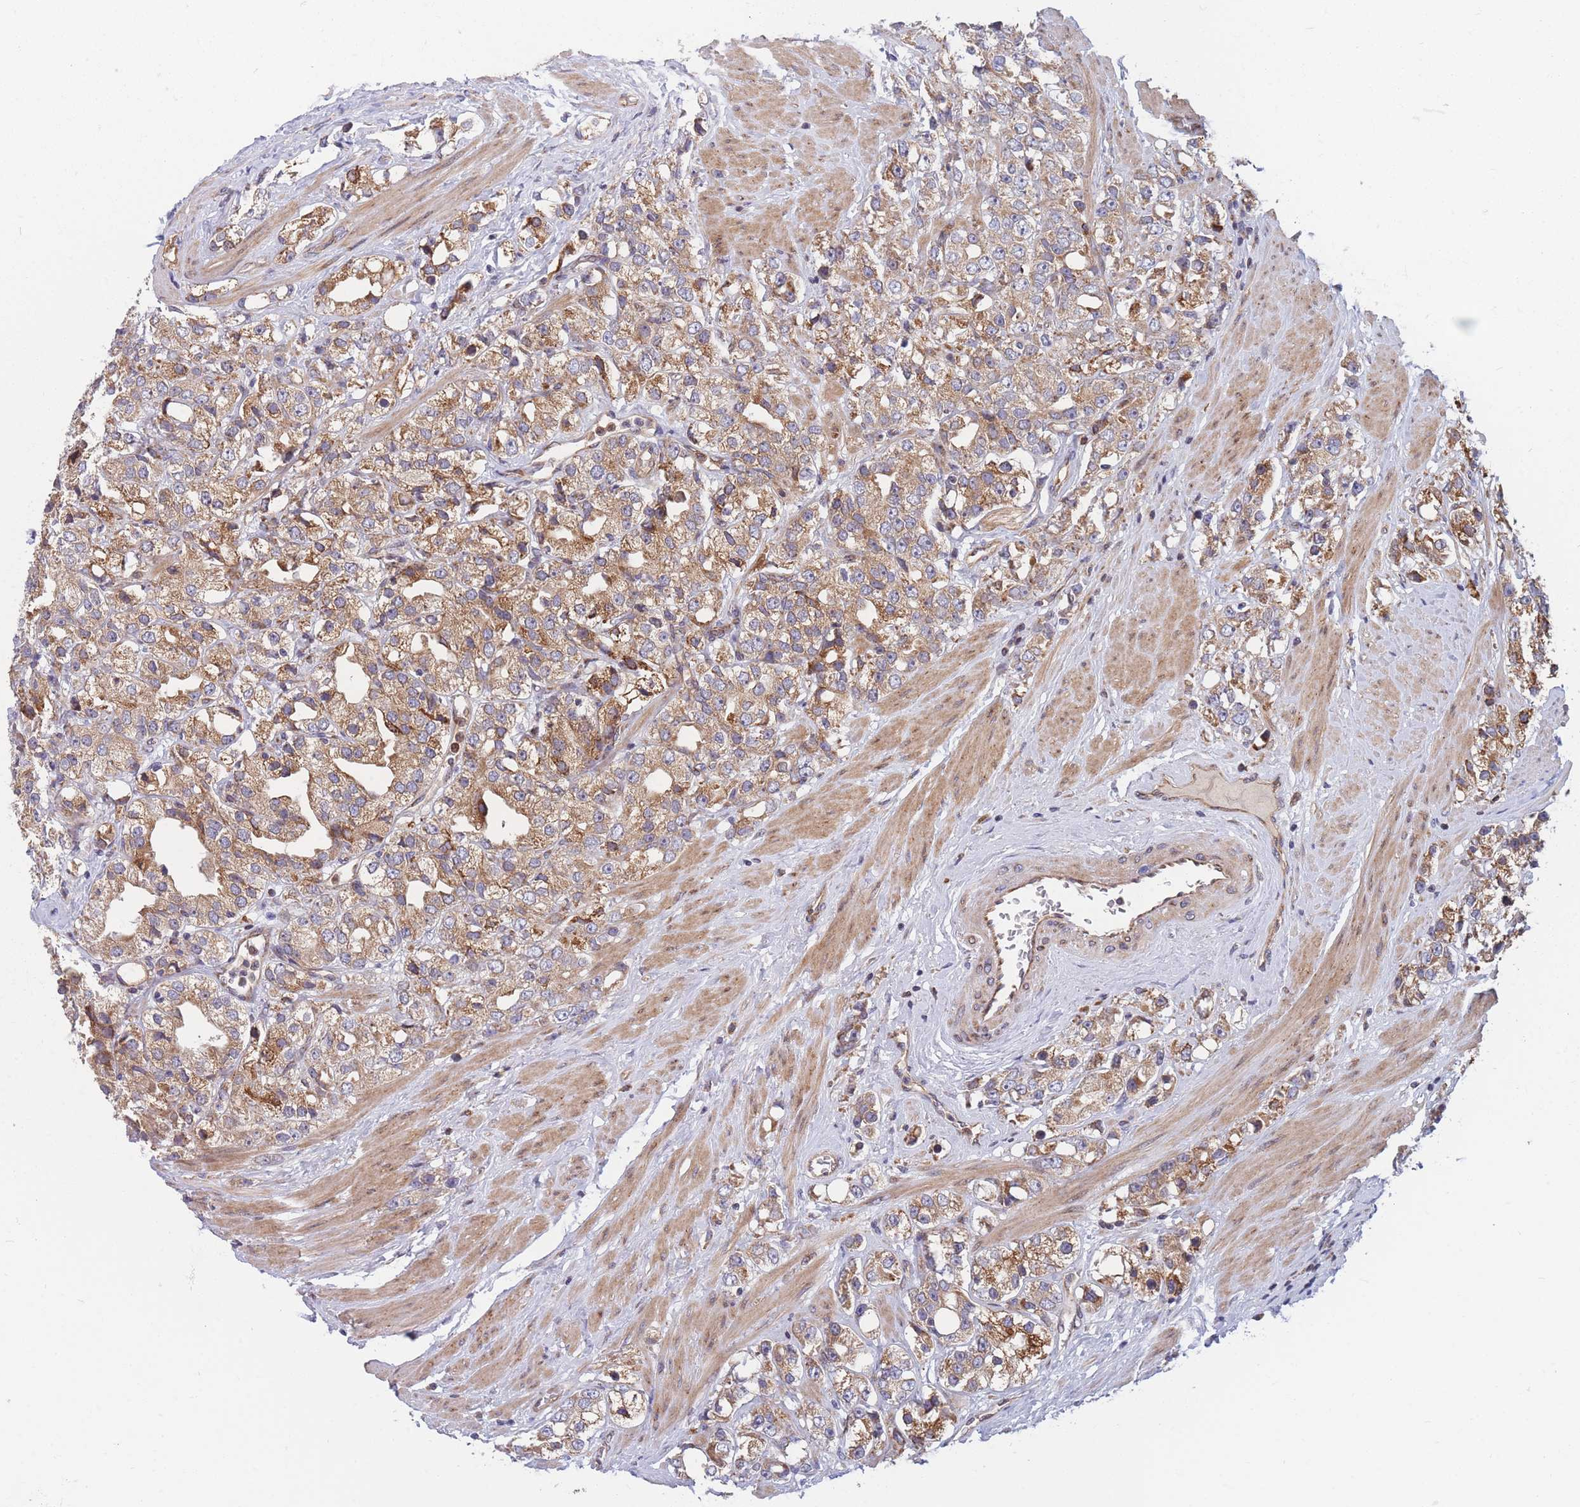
{"staining": {"intensity": "moderate", "quantity": ">75%", "location": "cytoplasmic/membranous"}, "tissue": "prostate cancer", "cell_type": "Tumor cells", "image_type": "cancer", "snomed": [{"axis": "morphology", "description": "Adenocarcinoma, NOS"}, {"axis": "topography", "description": "Prostate"}], "caption": "Adenocarcinoma (prostate) was stained to show a protein in brown. There is medium levels of moderate cytoplasmic/membranous expression in approximately >75% of tumor cells.", "gene": "TMEM131L", "patient": {"sex": "male", "age": 79}}